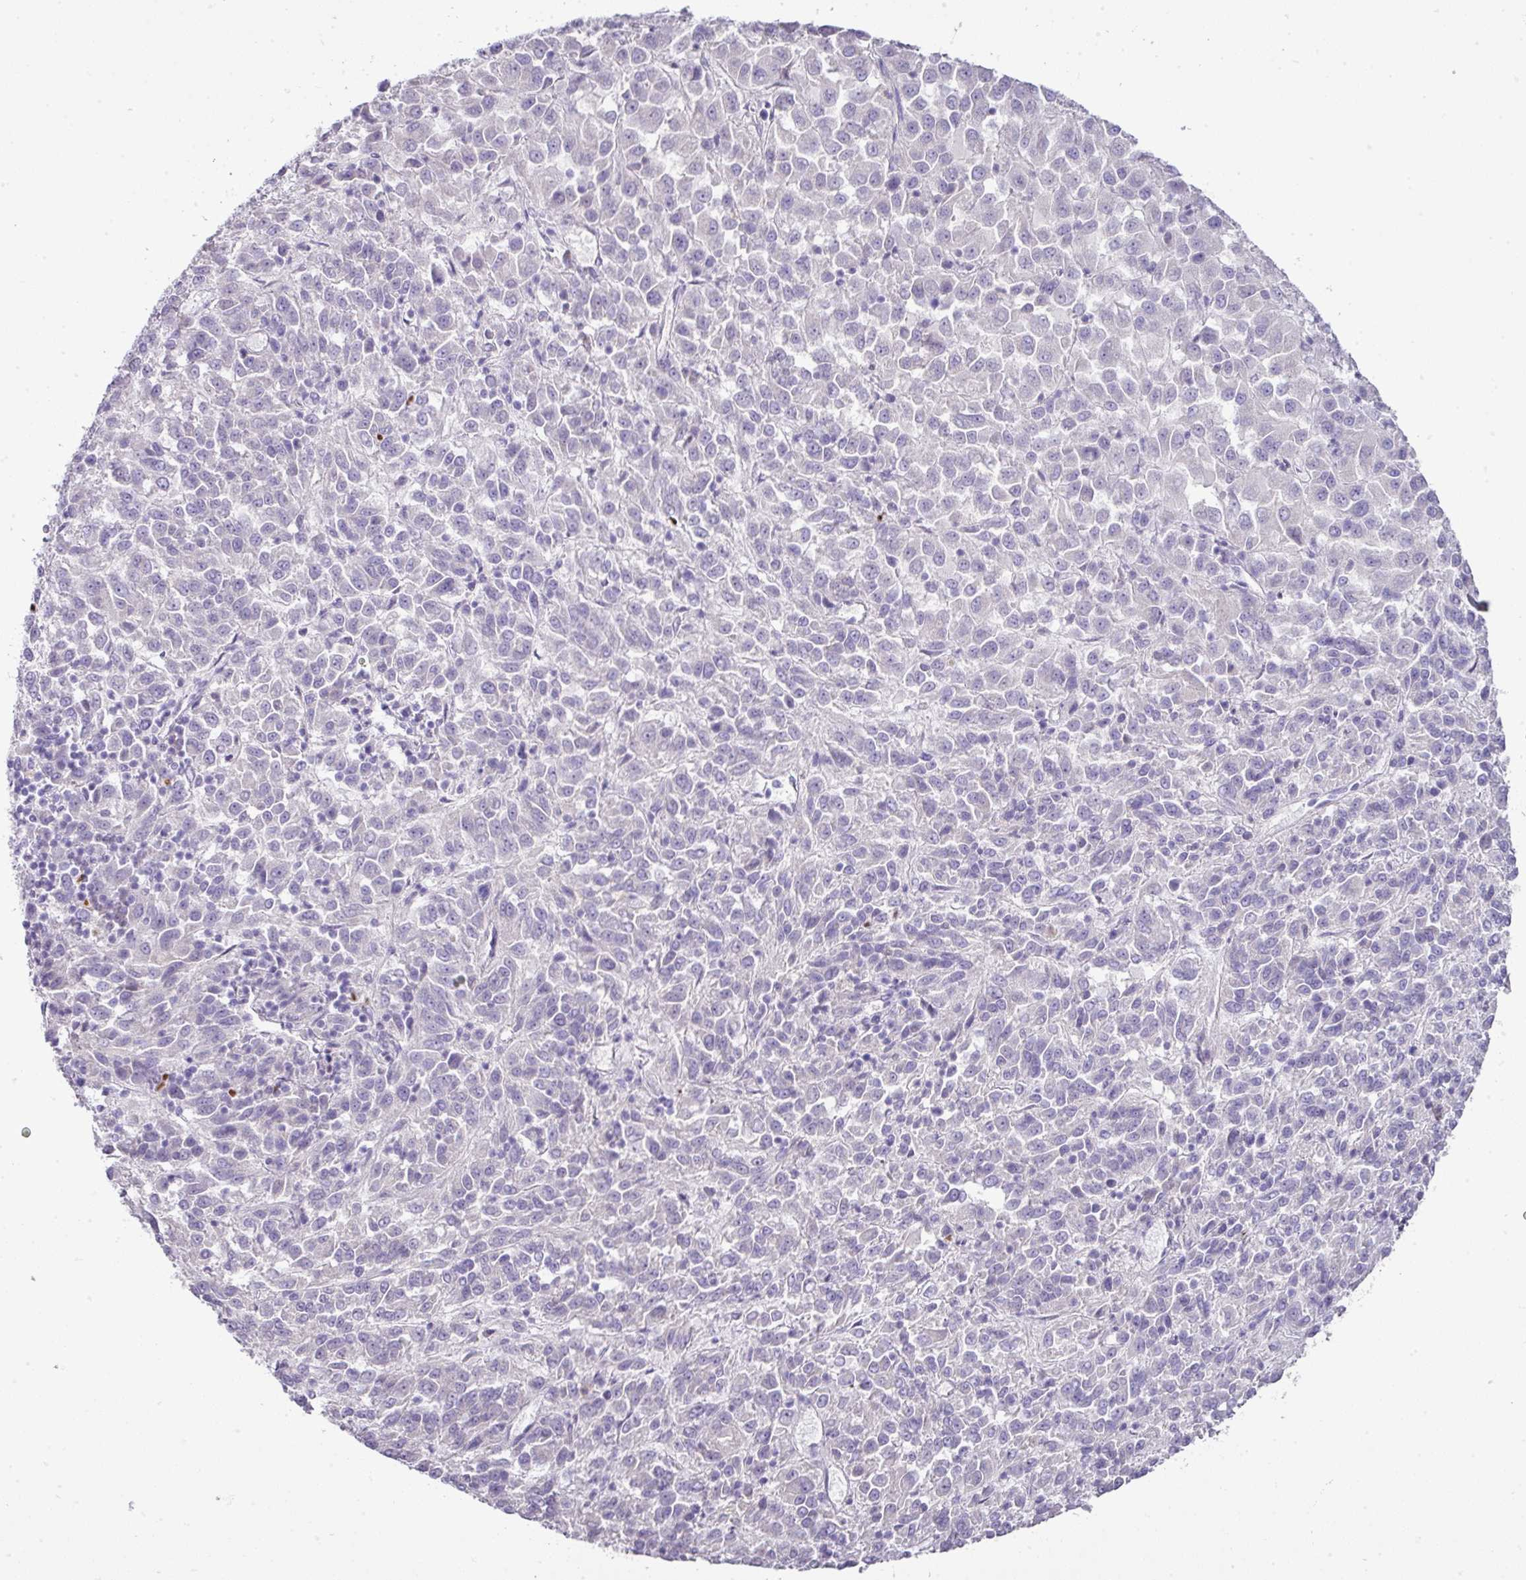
{"staining": {"intensity": "negative", "quantity": "none", "location": "none"}, "tissue": "melanoma", "cell_type": "Tumor cells", "image_type": "cancer", "snomed": [{"axis": "morphology", "description": "Malignant melanoma, Metastatic site"}, {"axis": "topography", "description": "Lung"}], "caption": "Protein analysis of melanoma demonstrates no significant positivity in tumor cells.", "gene": "BCL11A", "patient": {"sex": "male", "age": 64}}